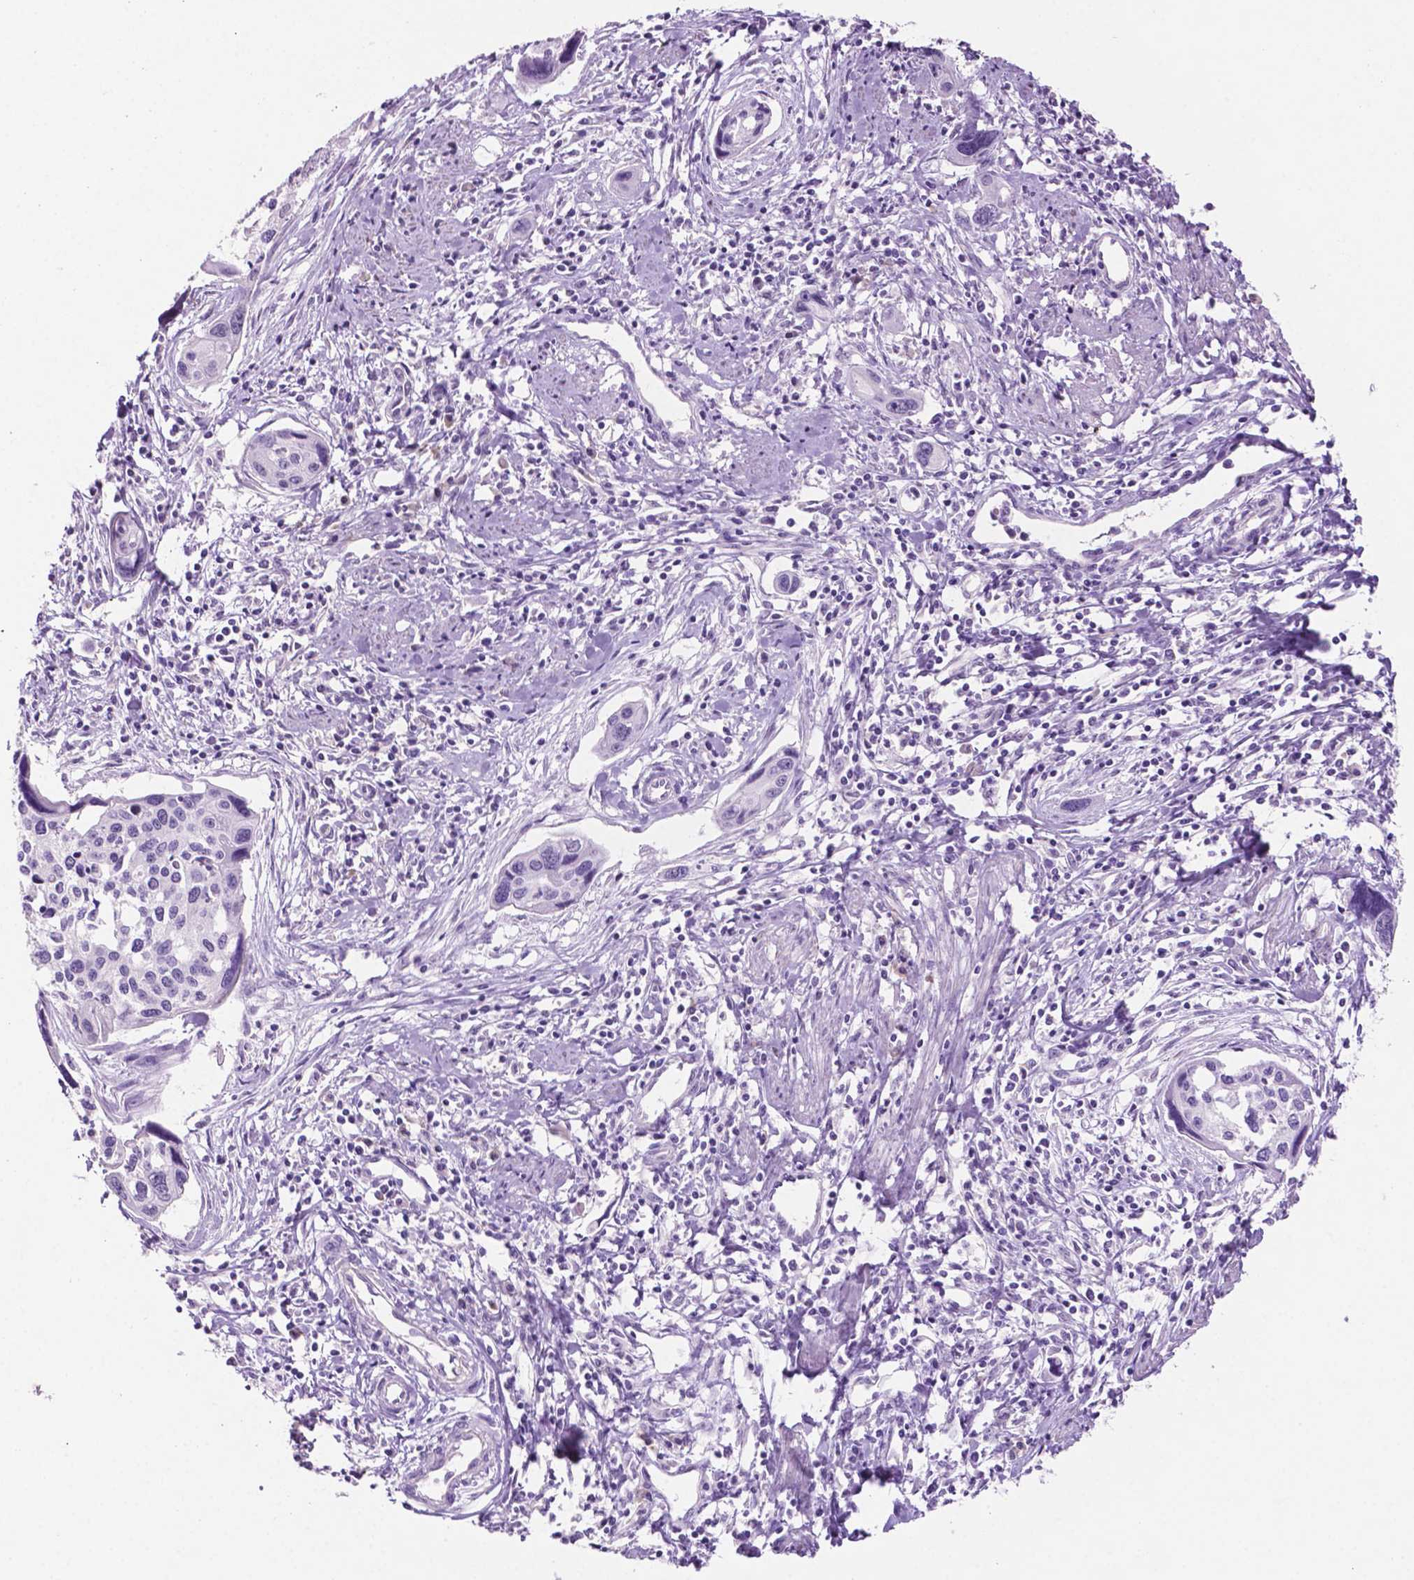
{"staining": {"intensity": "negative", "quantity": "none", "location": "none"}, "tissue": "cervical cancer", "cell_type": "Tumor cells", "image_type": "cancer", "snomed": [{"axis": "morphology", "description": "Squamous cell carcinoma, NOS"}, {"axis": "topography", "description": "Cervix"}], "caption": "High power microscopy micrograph of an immunohistochemistry (IHC) micrograph of cervical squamous cell carcinoma, revealing no significant staining in tumor cells.", "gene": "PHGR1", "patient": {"sex": "female", "age": 31}}